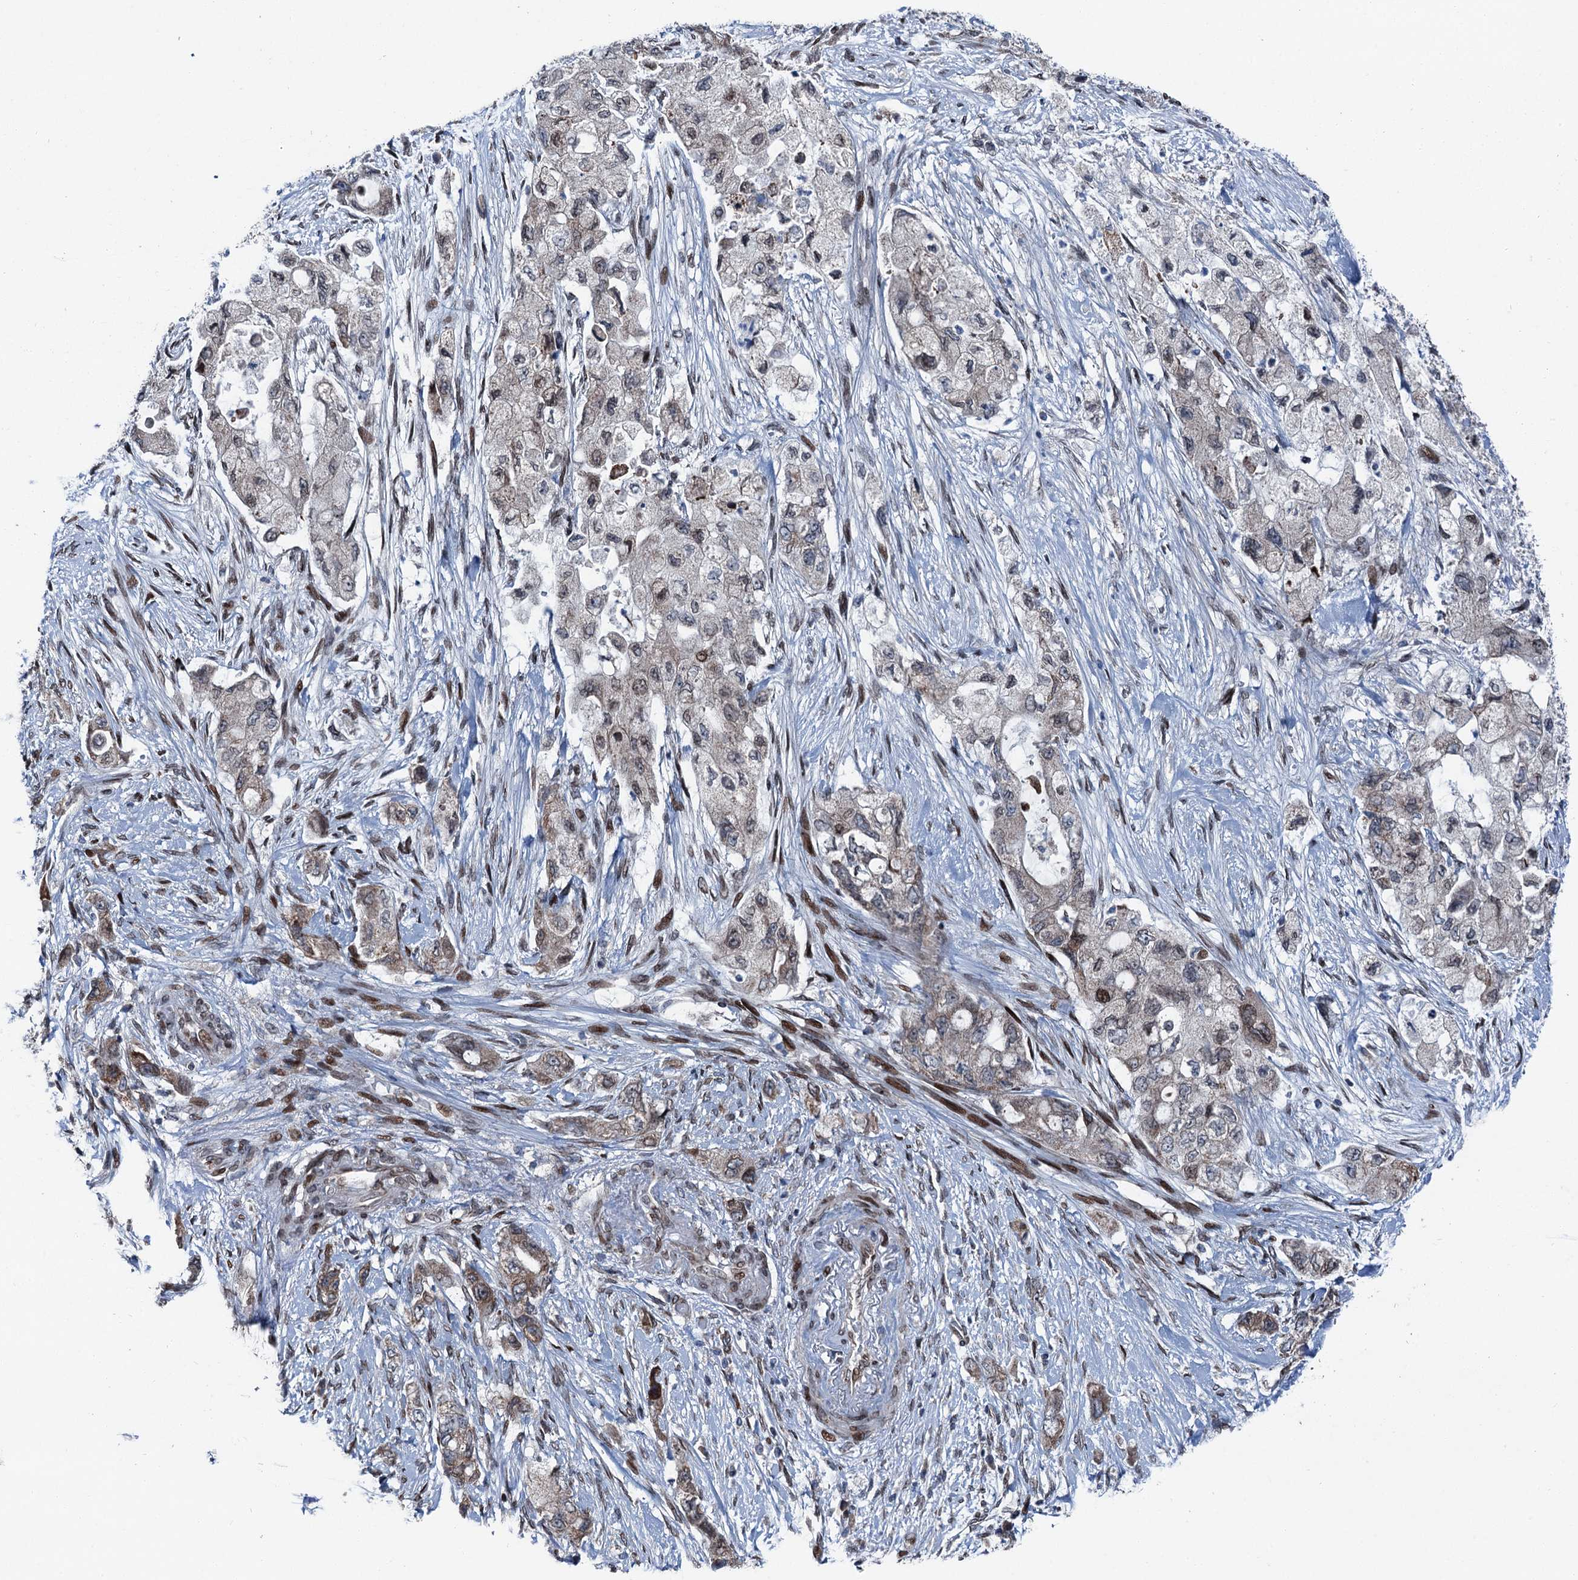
{"staining": {"intensity": "moderate", "quantity": "<25%", "location": "cytoplasmic/membranous"}, "tissue": "pancreatic cancer", "cell_type": "Tumor cells", "image_type": "cancer", "snomed": [{"axis": "morphology", "description": "Adenocarcinoma, NOS"}, {"axis": "topography", "description": "Pancreas"}], "caption": "Protein expression analysis of pancreatic cancer displays moderate cytoplasmic/membranous expression in about <25% of tumor cells. (DAB IHC with brightfield microscopy, high magnification).", "gene": "MRPL14", "patient": {"sex": "female", "age": 73}}